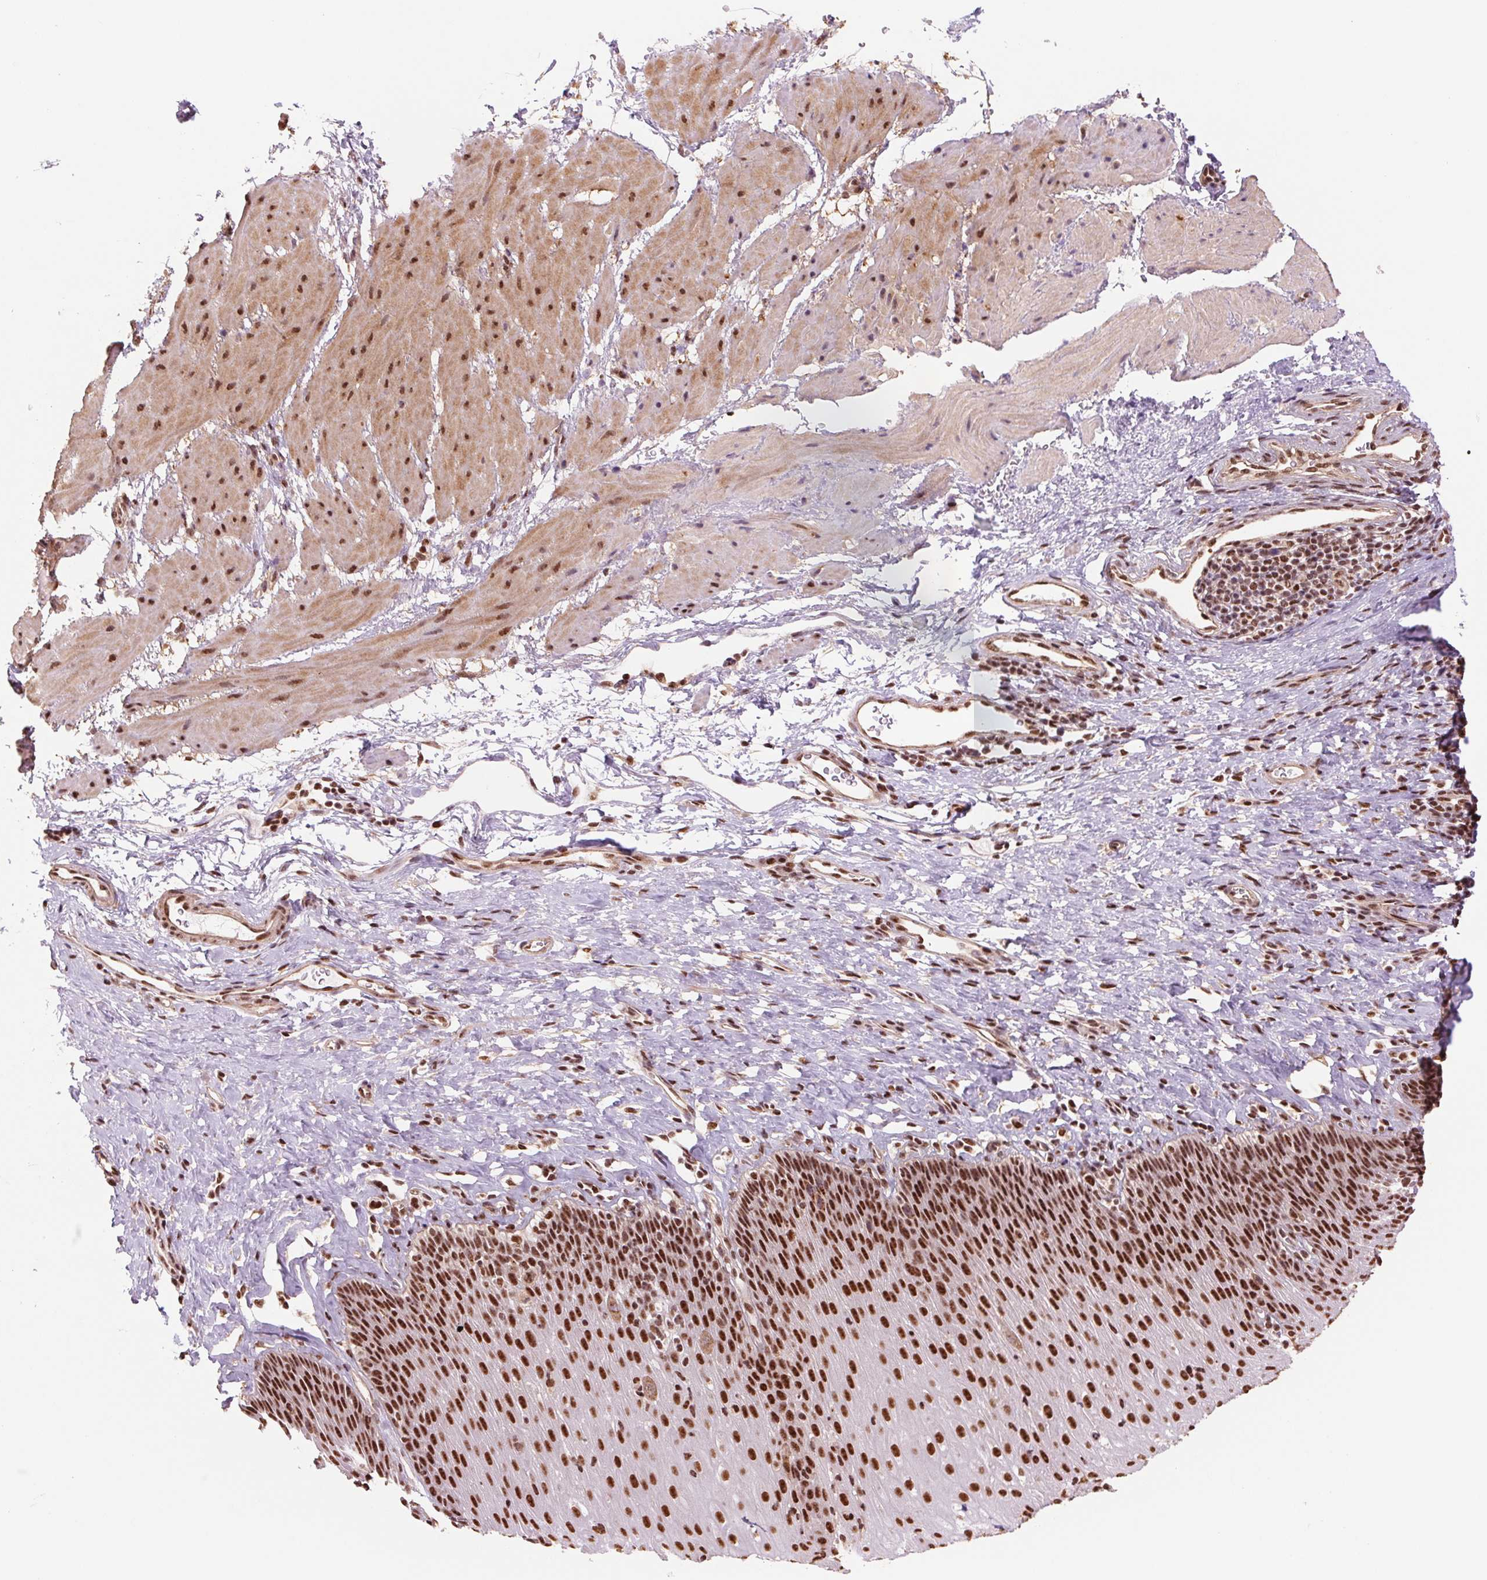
{"staining": {"intensity": "strong", "quantity": ">75%", "location": "nuclear"}, "tissue": "esophagus", "cell_type": "Squamous epithelial cells", "image_type": "normal", "snomed": [{"axis": "morphology", "description": "Normal tissue, NOS"}, {"axis": "topography", "description": "Esophagus"}], "caption": "Strong nuclear expression for a protein is appreciated in approximately >75% of squamous epithelial cells of normal esophagus using immunohistochemistry (IHC).", "gene": "CWC25", "patient": {"sex": "female", "age": 61}}